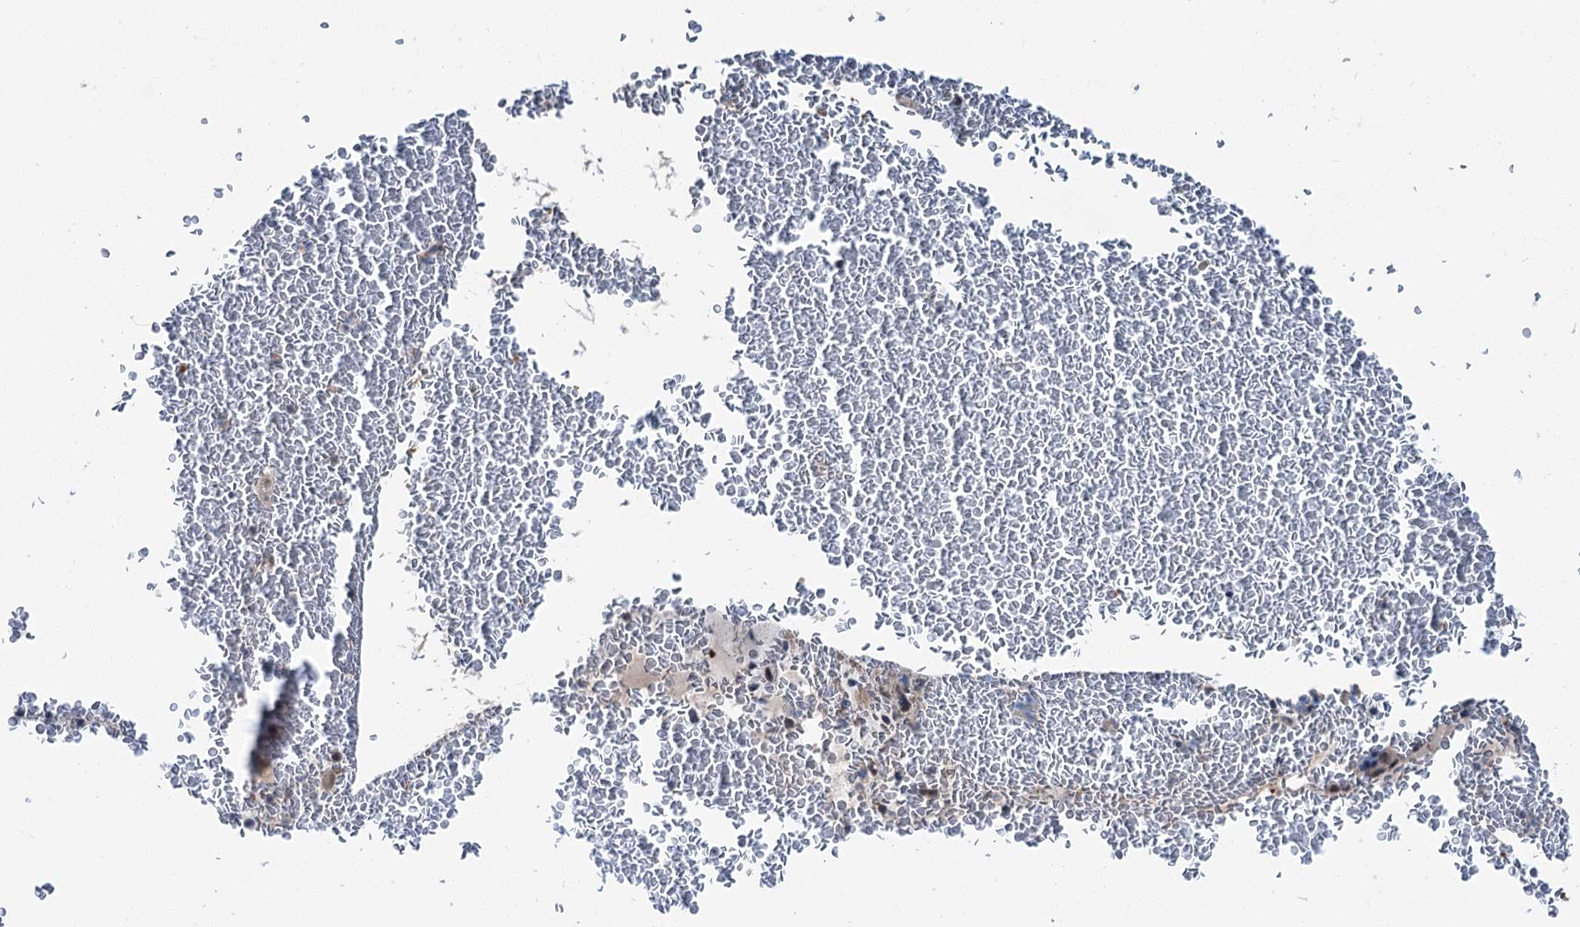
{"staining": {"intensity": "moderate", "quantity": "25%-75%", "location": "cytoplasmic/membranous,nuclear"}, "tissue": "bronchus", "cell_type": "Respiratory epithelial cells", "image_type": "normal", "snomed": [{"axis": "morphology", "description": "Normal tissue, NOS"}, {"axis": "topography", "description": "Cartilage tissue"}, {"axis": "topography", "description": "Bronchus"}], "caption": "A high-resolution photomicrograph shows IHC staining of unremarkable bronchus, which reveals moderate cytoplasmic/membranous,nuclear expression in approximately 25%-75% of respiratory epithelial cells. The protein is shown in brown color, while the nuclei are stained blue.", "gene": "PSMD13", "patient": {"sex": "female", "age": 36}}